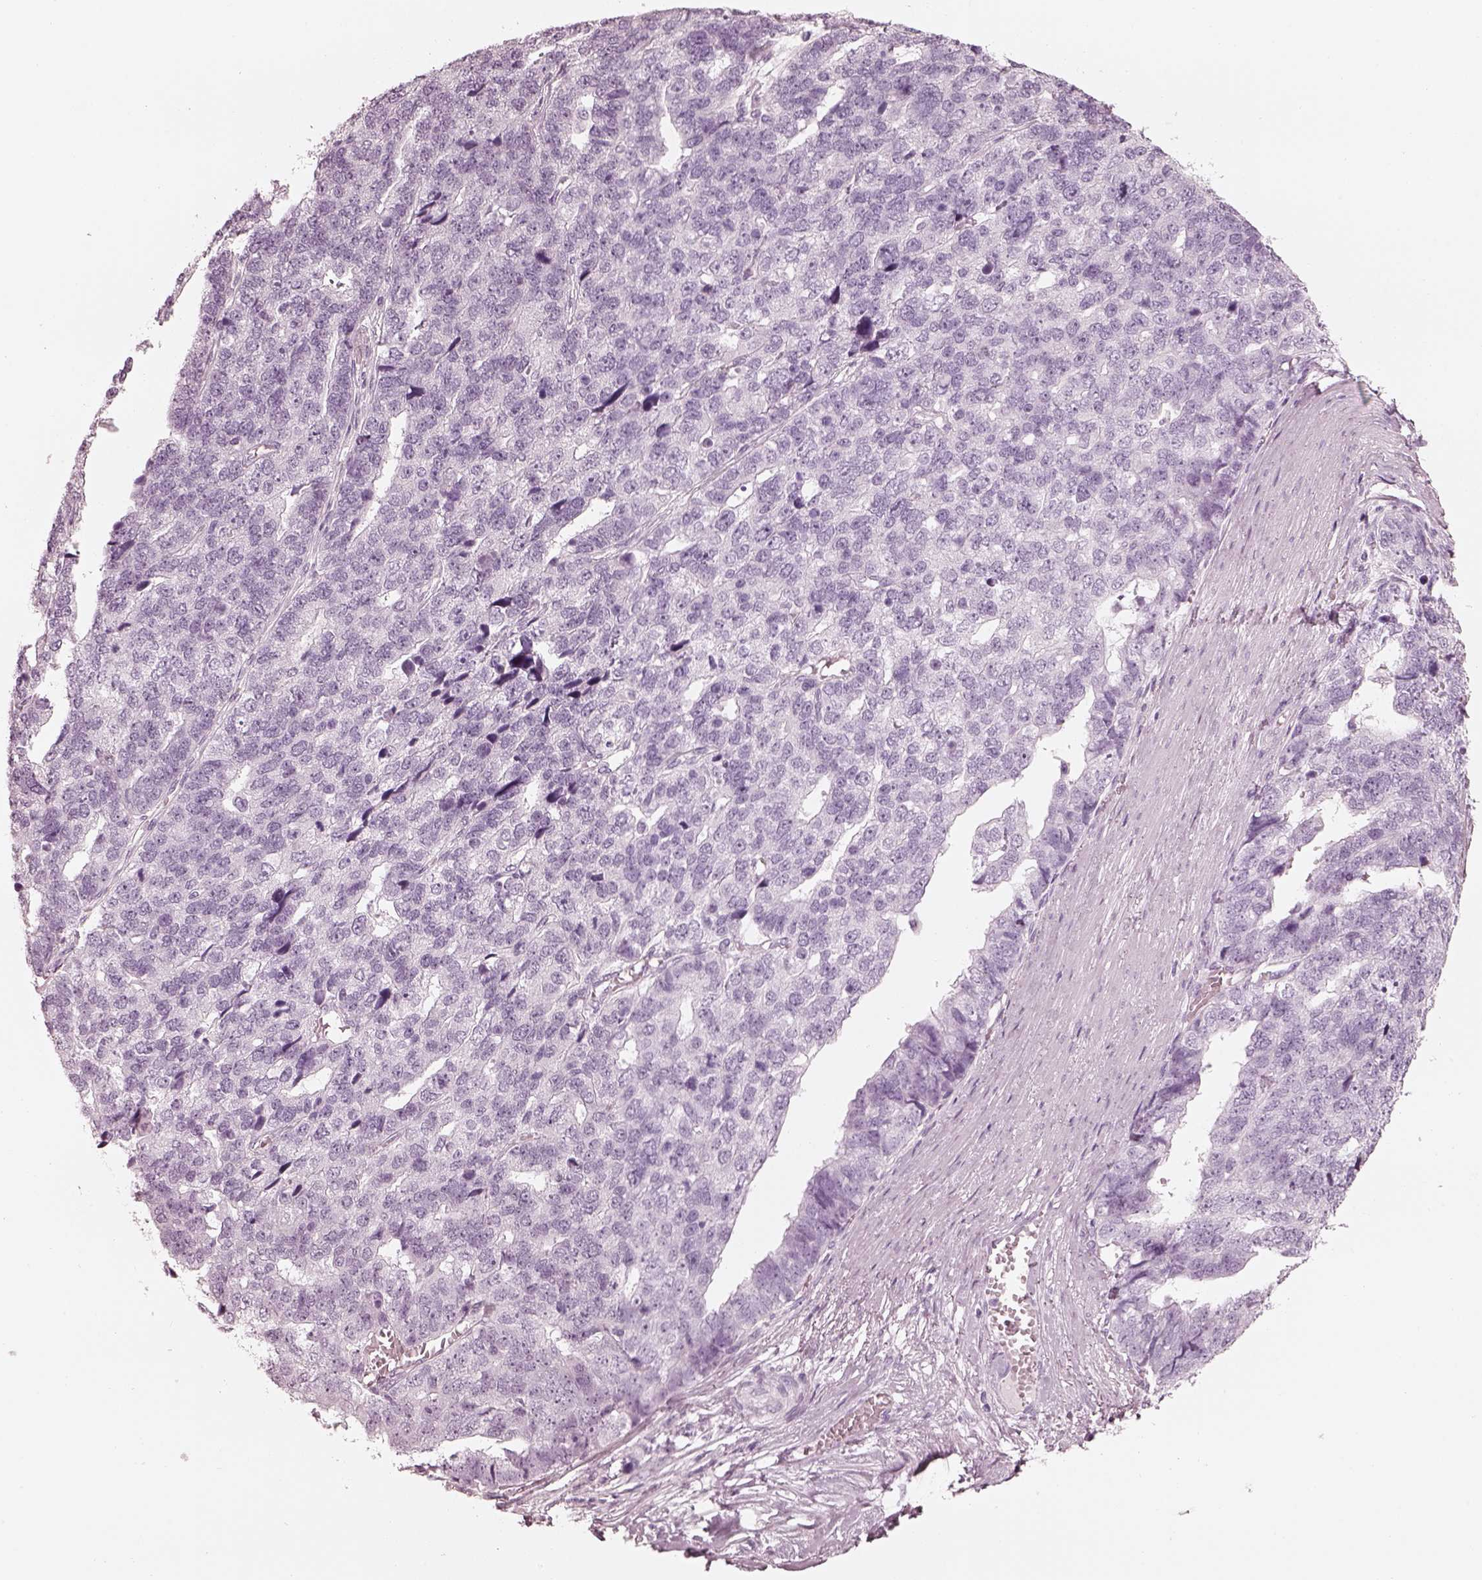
{"staining": {"intensity": "negative", "quantity": "none", "location": "none"}, "tissue": "stomach cancer", "cell_type": "Tumor cells", "image_type": "cancer", "snomed": [{"axis": "morphology", "description": "Adenocarcinoma, NOS"}, {"axis": "topography", "description": "Stomach"}], "caption": "DAB immunohistochemical staining of stomach cancer shows no significant positivity in tumor cells. (Brightfield microscopy of DAB (3,3'-diaminobenzidine) IHC at high magnification).", "gene": "FABP9", "patient": {"sex": "male", "age": 69}}